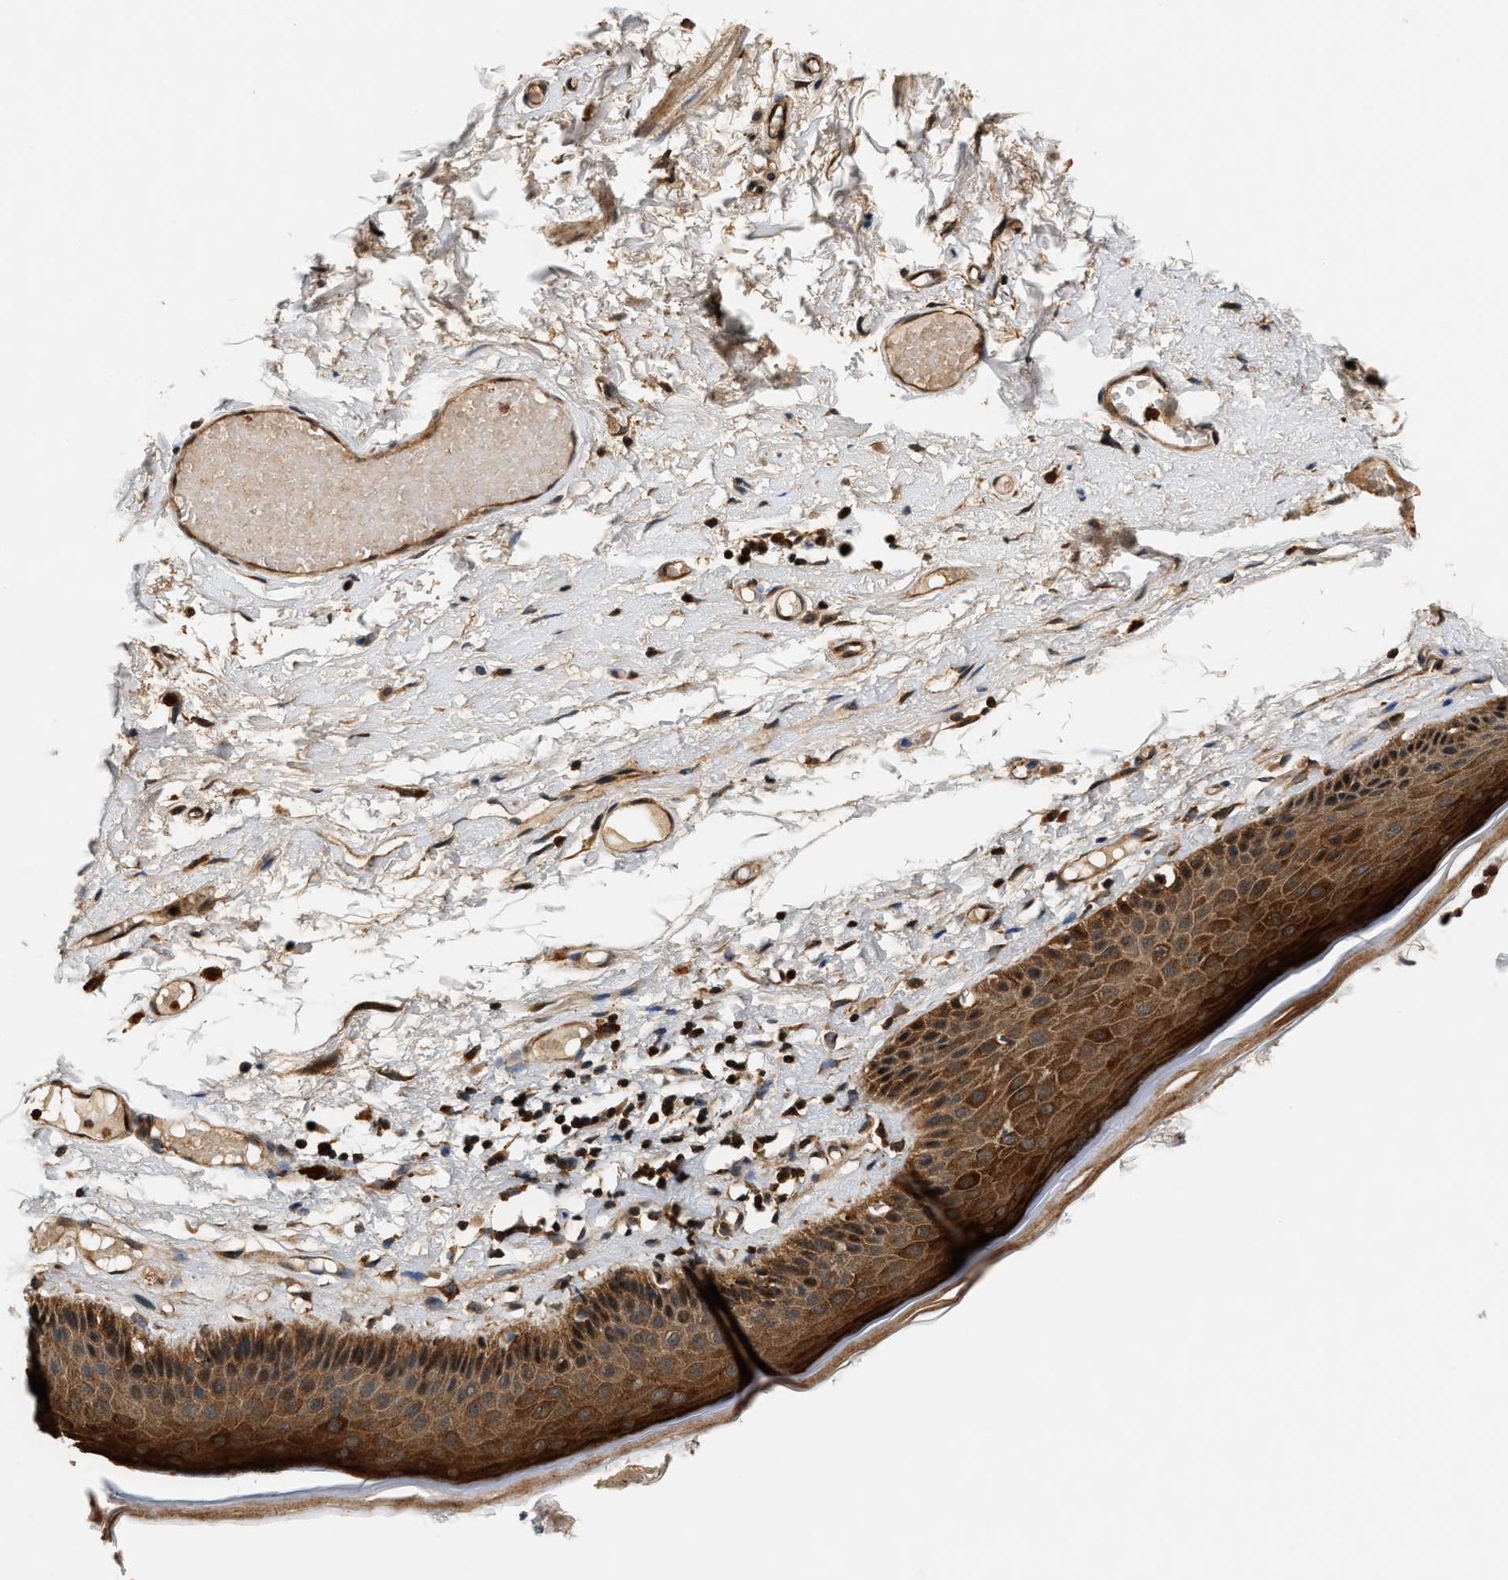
{"staining": {"intensity": "strong", "quantity": ">75%", "location": "cytoplasmic/membranous"}, "tissue": "skin", "cell_type": "Epidermal cells", "image_type": "normal", "snomed": [{"axis": "morphology", "description": "Normal tissue, NOS"}, {"axis": "topography", "description": "Vulva"}], "caption": "Immunohistochemical staining of normal skin reveals strong cytoplasmic/membranous protein positivity in approximately >75% of epidermal cells.", "gene": "SAMD9", "patient": {"sex": "female", "age": 73}}